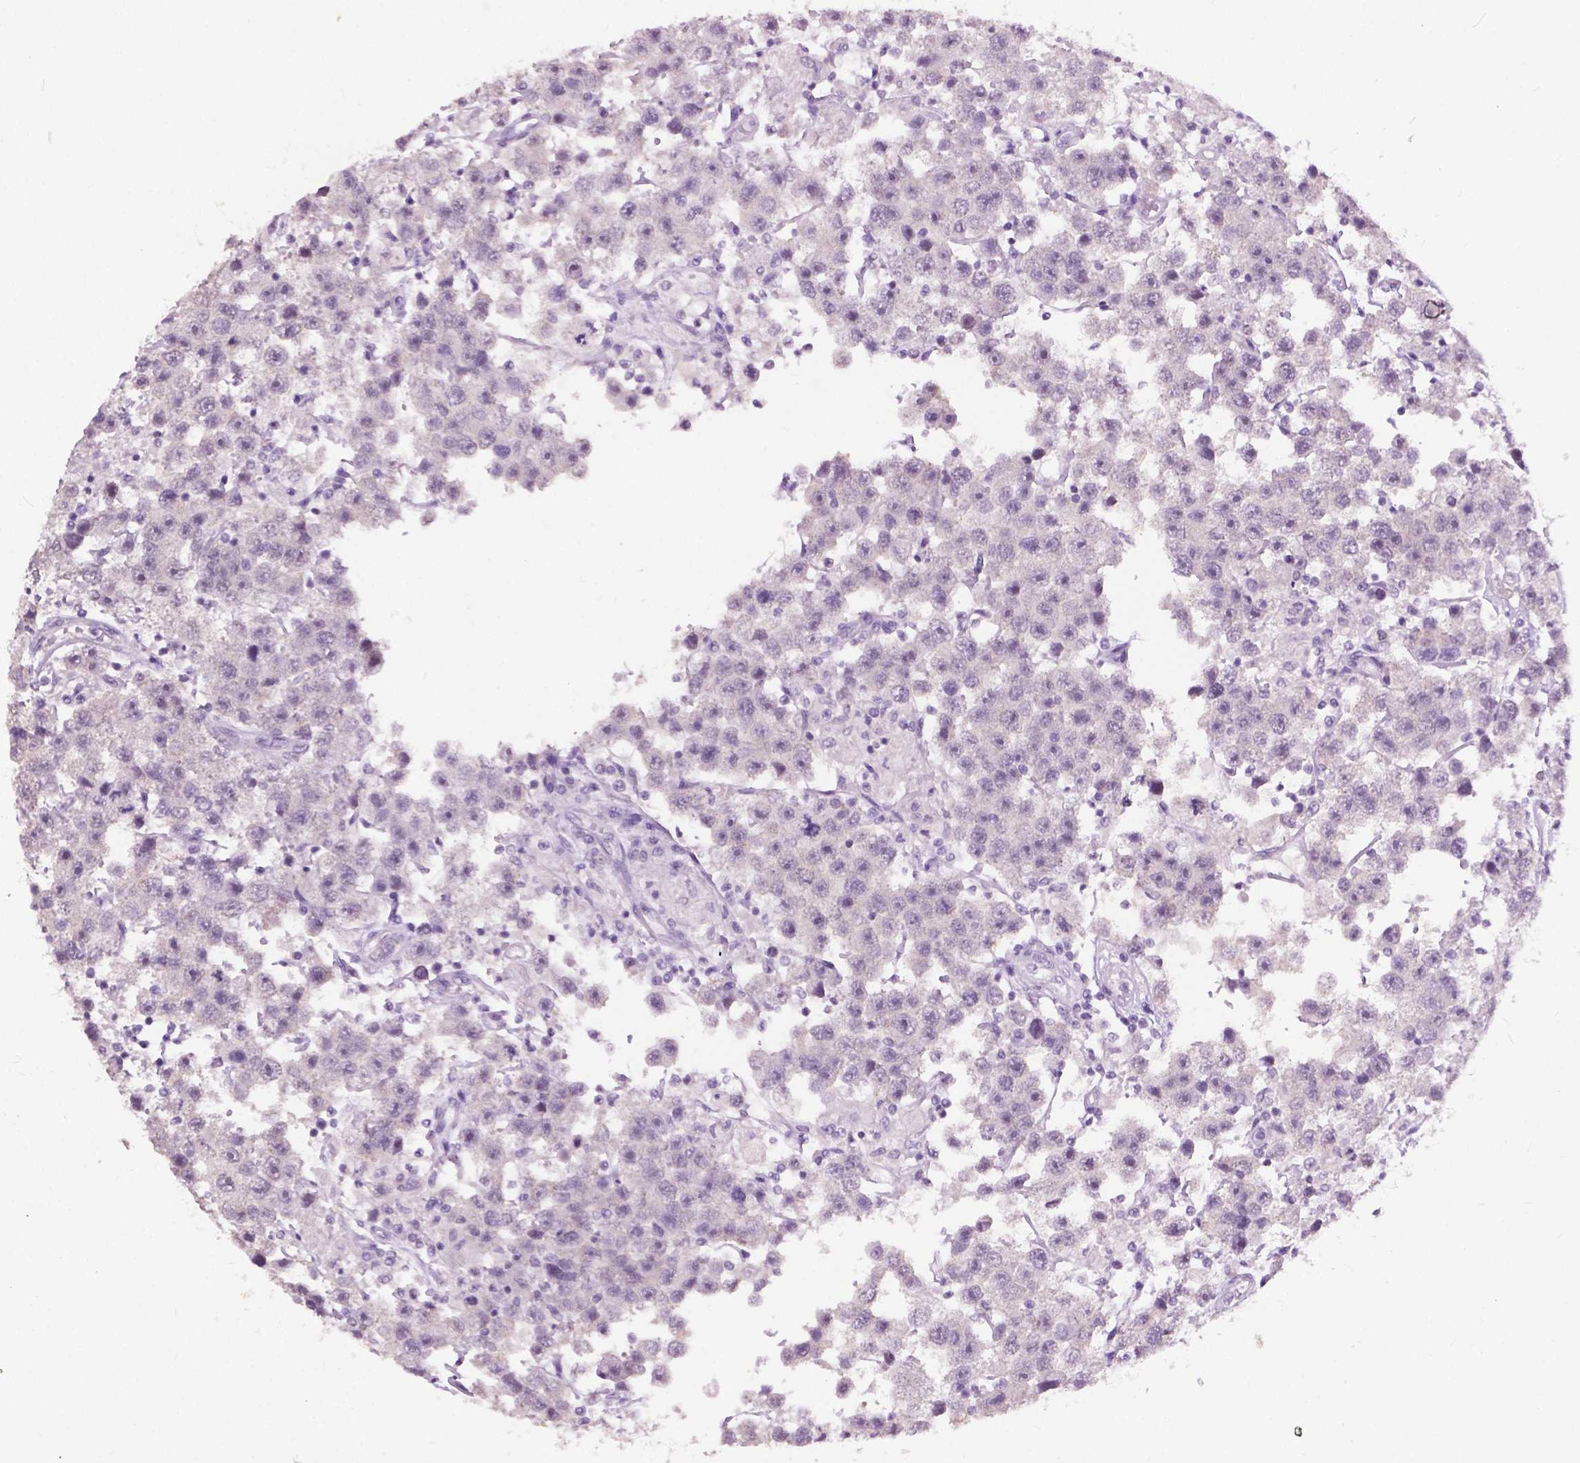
{"staining": {"intensity": "negative", "quantity": "none", "location": "none"}, "tissue": "testis cancer", "cell_type": "Tumor cells", "image_type": "cancer", "snomed": [{"axis": "morphology", "description": "Seminoma, NOS"}, {"axis": "topography", "description": "Testis"}], "caption": "This photomicrograph is of testis cancer (seminoma) stained with immunohistochemistry (IHC) to label a protein in brown with the nuclei are counter-stained blue. There is no expression in tumor cells.", "gene": "GPR37L1", "patient": {"sex": "male", "age": 45}}